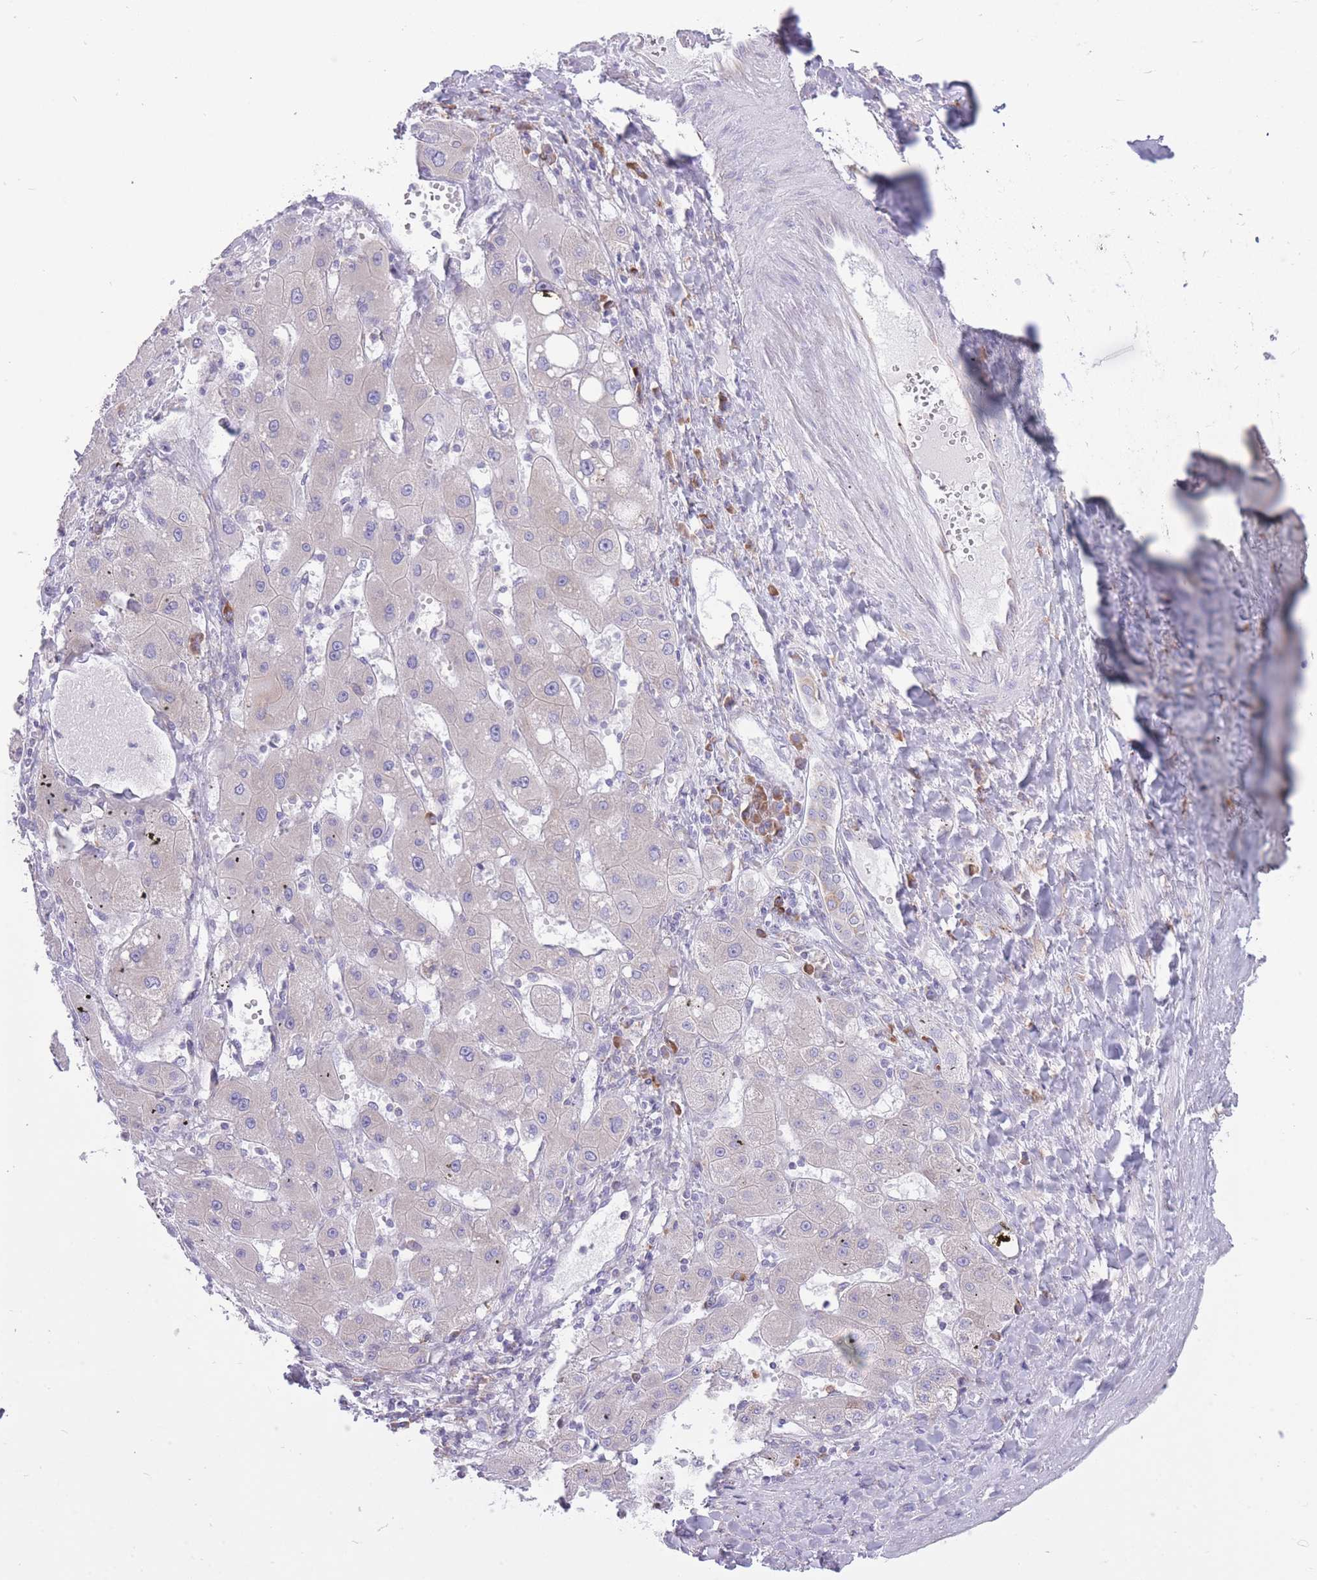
{"staining": {"intensity": "negative", "quantity": "none", "location": "none"}, "tissue": "liver cancer", "cell_type": "Tumor cells", "image_type": "cancer", "snomed": [{"axis": "morphology", "description": "Carcinoma, Hepatocellular, NOS"}, {"axis": "topography", "description": "Liver"}], "caption": "IHC histopathology image of liver cancer (hepatocellular carcinoma) stained for a protein (brown), which reveals no positivity in tumor cells.", "gene": "ZNF501", "patient": {"sex": "male", "age": 72}}